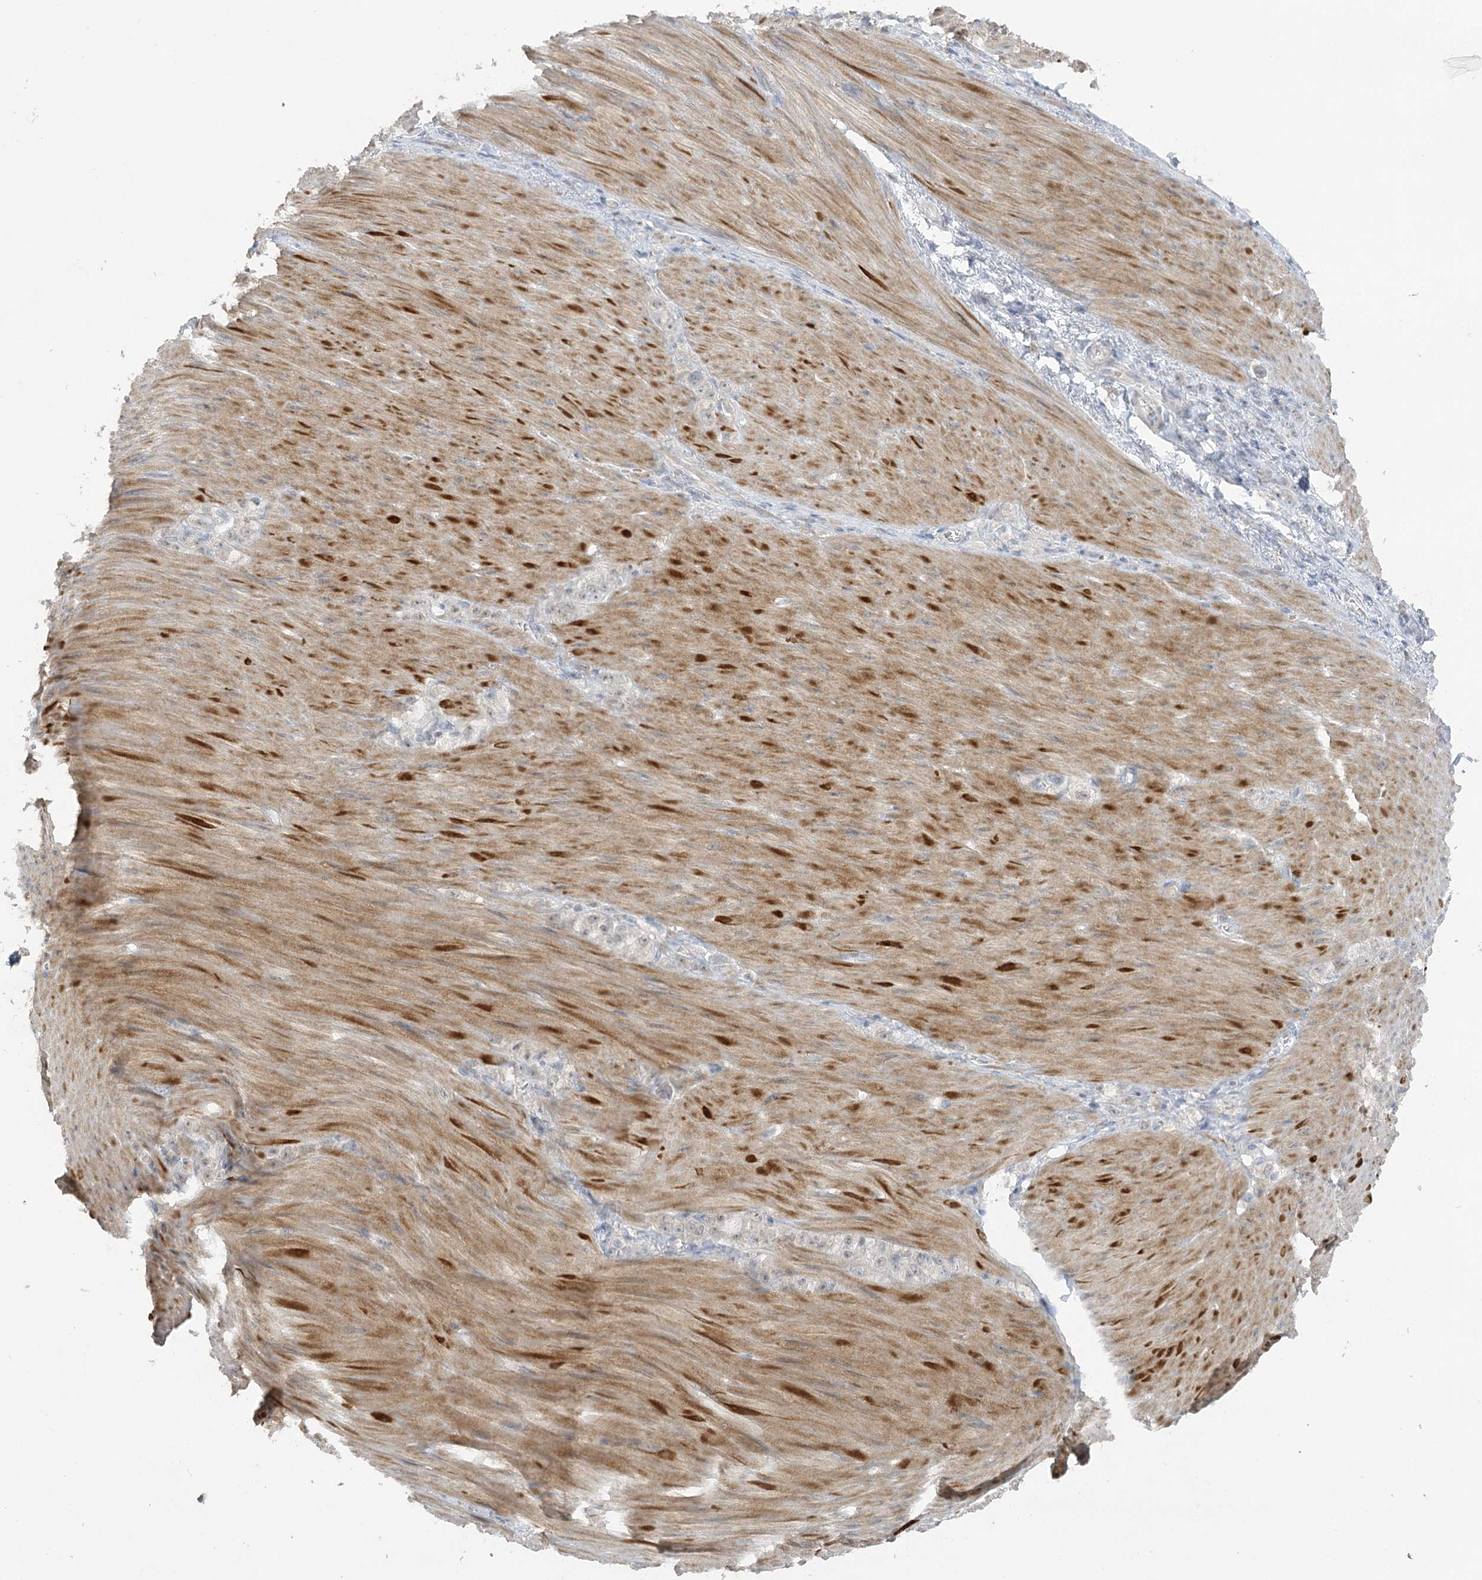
{"staining": {"intensity": "negative", "quantity": "none", "location": "none"}, "tissue": "stomach cancer", "cell_type": "Tumor cells", "image_type": "cancer", "snomed": [{"axis": "morphology", "description": "Normal tissue, NOS"}, {"axis": "morphology", "description": "Adenocarcinoma, NOS"}, {"axis": "topography", "description": "Stomach"}], "caption": "Micrograph shows no significant protein positivity in tumor cells of stomach cancer (adenocarcinoma).", "gene": "TRAF3IP1", "patient": {"sex": "male", "age": 82}}